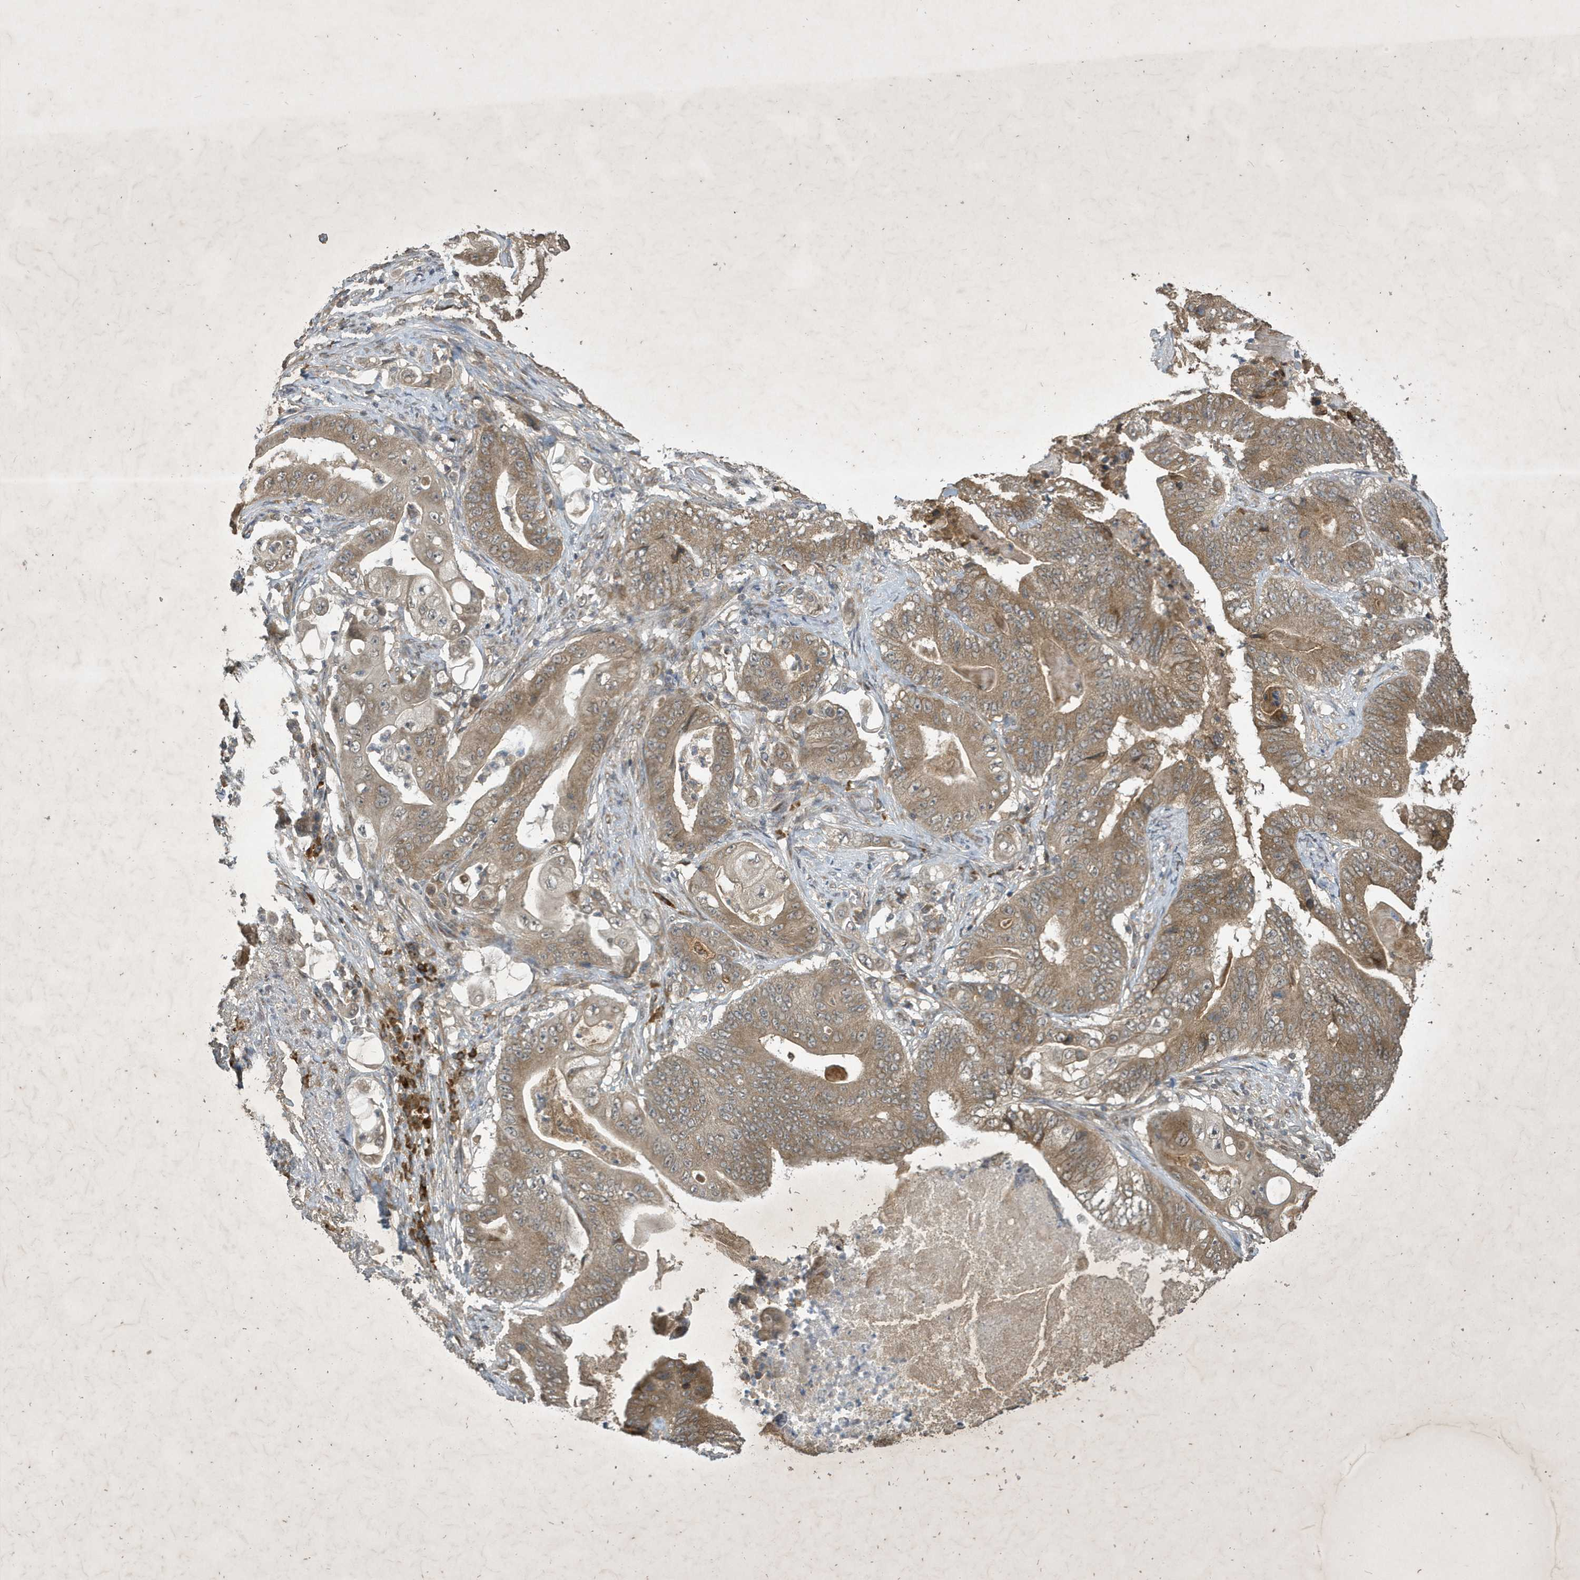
{"staining": {"intensity": "moderate", "quantity": ">75%", "location": "cytoplasmic/membranous"}, "tissue": "stomach cancer", "cell_type": "Tumor cells", "image_type": "cancer", "snomed": [{"axis": "morphology", "description": "Adenocarcinoma, NOS"}, {"axis": "topography", "description": "Stomach"}], "caption": "Stomach cancer (adenocarcinoma) stained for a protein displays moderate cytoplasmic/membranous positivity in tumor cells.", "gene": "STX10", "patient": {"sex": "female", "age": 73}}